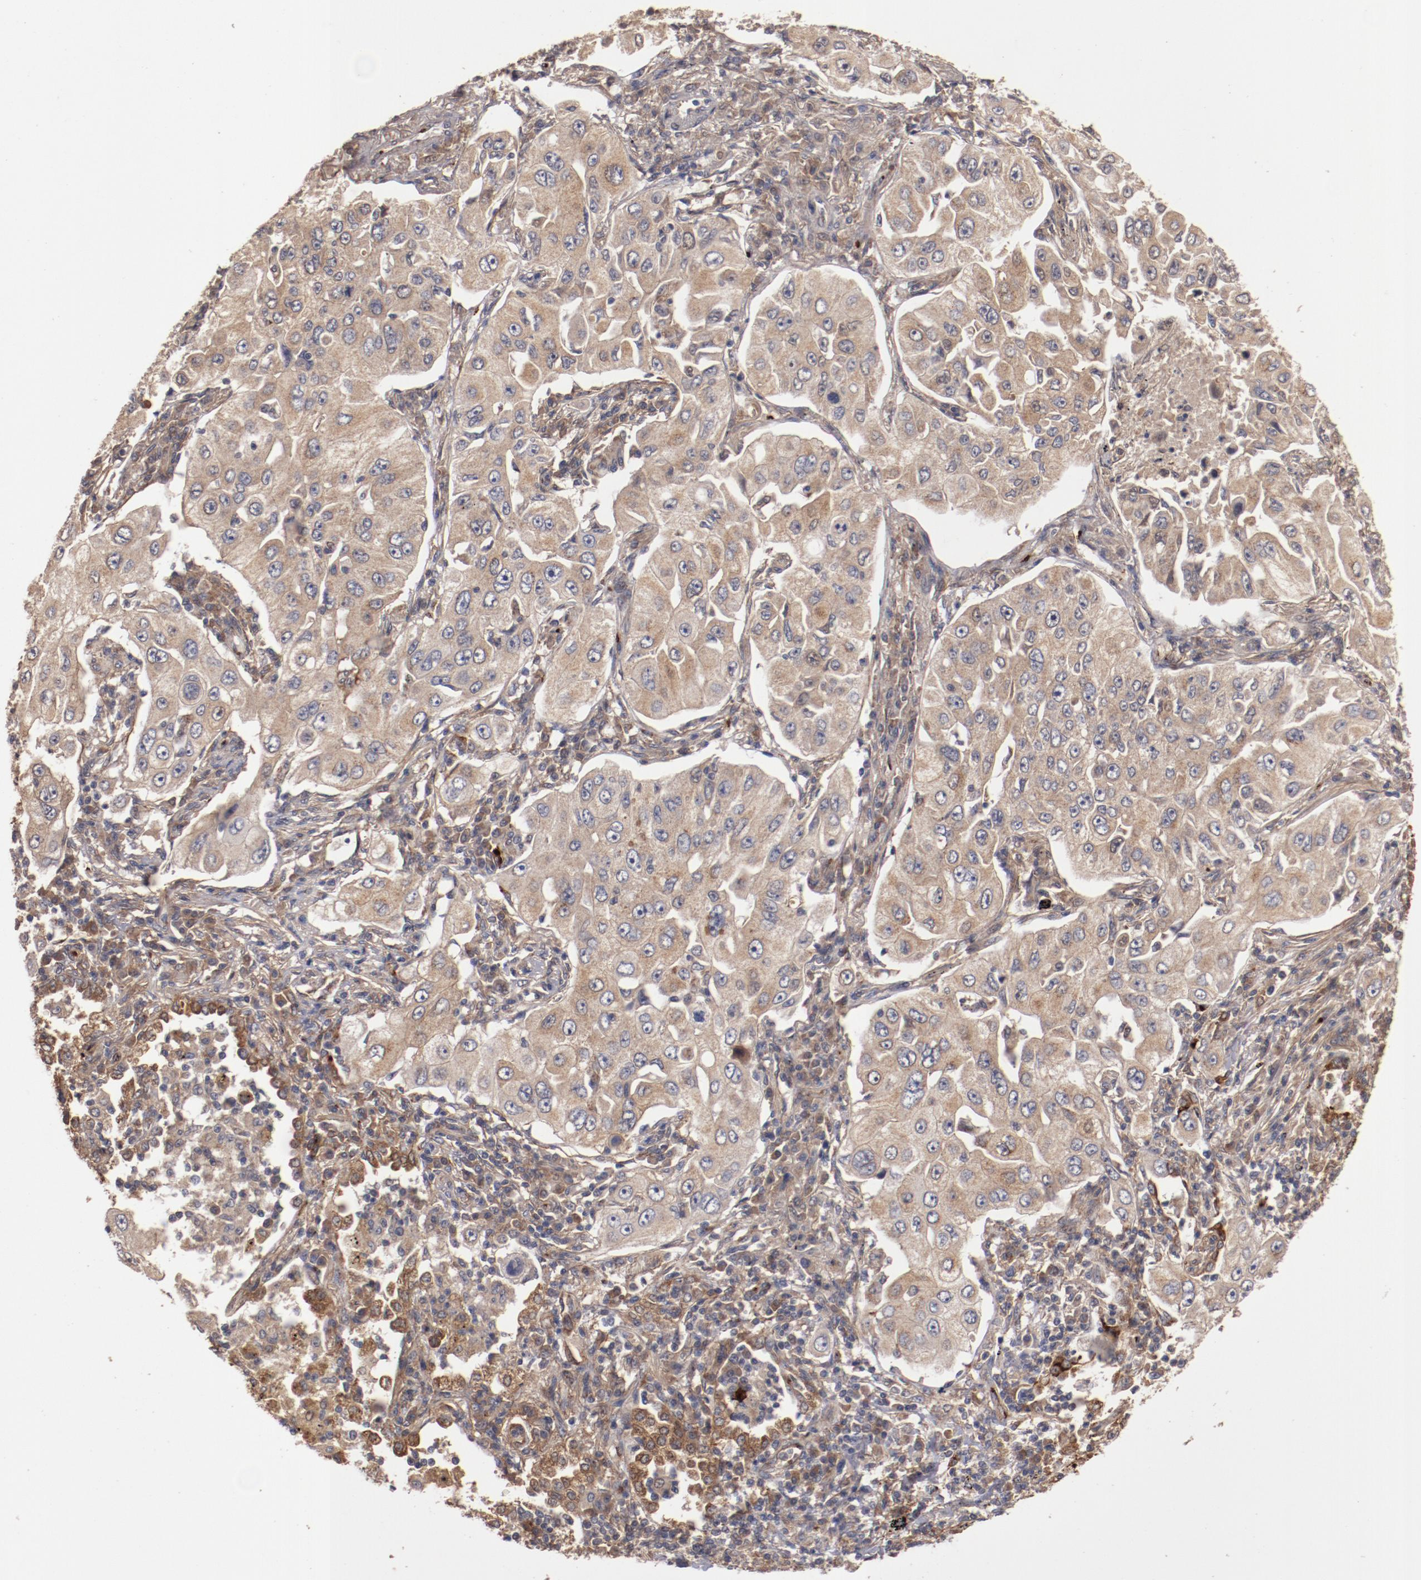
{"staining": {"intensity": "moderate", "quantity": "<25%", "location": "cytoplasmic/membranous"}, "tissue": "lung cancer", "cell_type": "Tumor cells", "image_type": "cancer", "snomed": [{"axis": "morphology", "description": "Adenocarcinoma, NOS"}, {"axis": "topography", "description": "Lung"}], "caption": "DAB (3,3'-diaminobenzidine) immunohistochemical staining of human lung cancer demonstrates moderate cytoplasmic/membranous protein expression in approximately <25% of tumor cells.", "gene": "DIPK2B", "patient": {"sex": "male", "age": 84}}